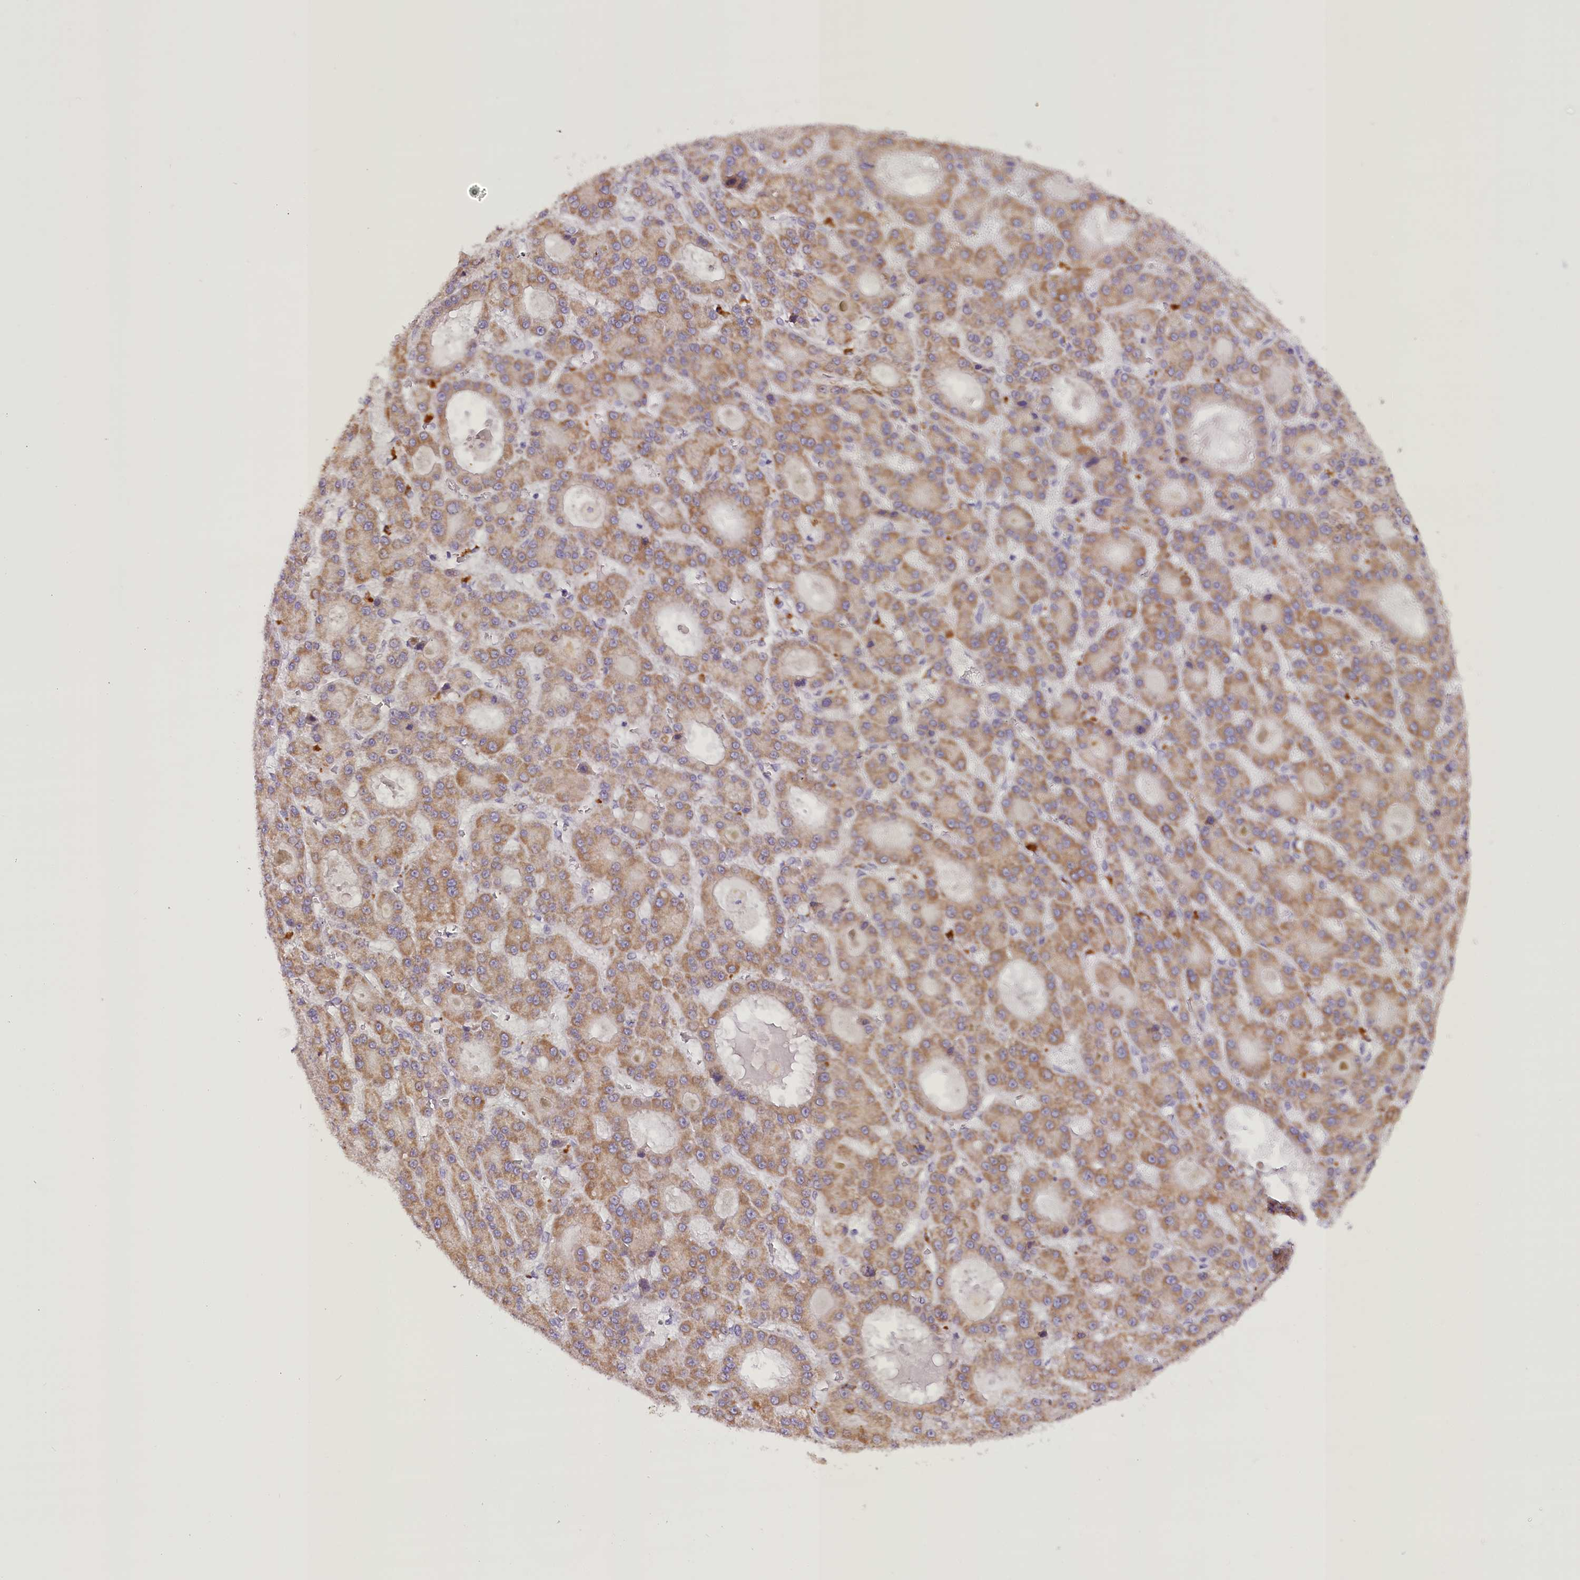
{"staining": {"intensity": "moderate", "quantity": ">75%", "location": "cytoplasmic/membranous"}, "tissue": "liver cancer", "cell_type": "Tumor cells", "image_type": "cancer", "snomed": [{"axis": "morphology", "description": "Carcinoma, Hepatocellular, NOS"}, {"axis": "topography", "description": "Liver"}], "caption": "An image of liver cancer (hepatocellular carcinoma) stained for a protein demonstrates moderate cytoplasmic/membranous brown staining in tumor cells.", "gene": "DCUN1D1", "patient": {"sex": "male", "age": 70}}